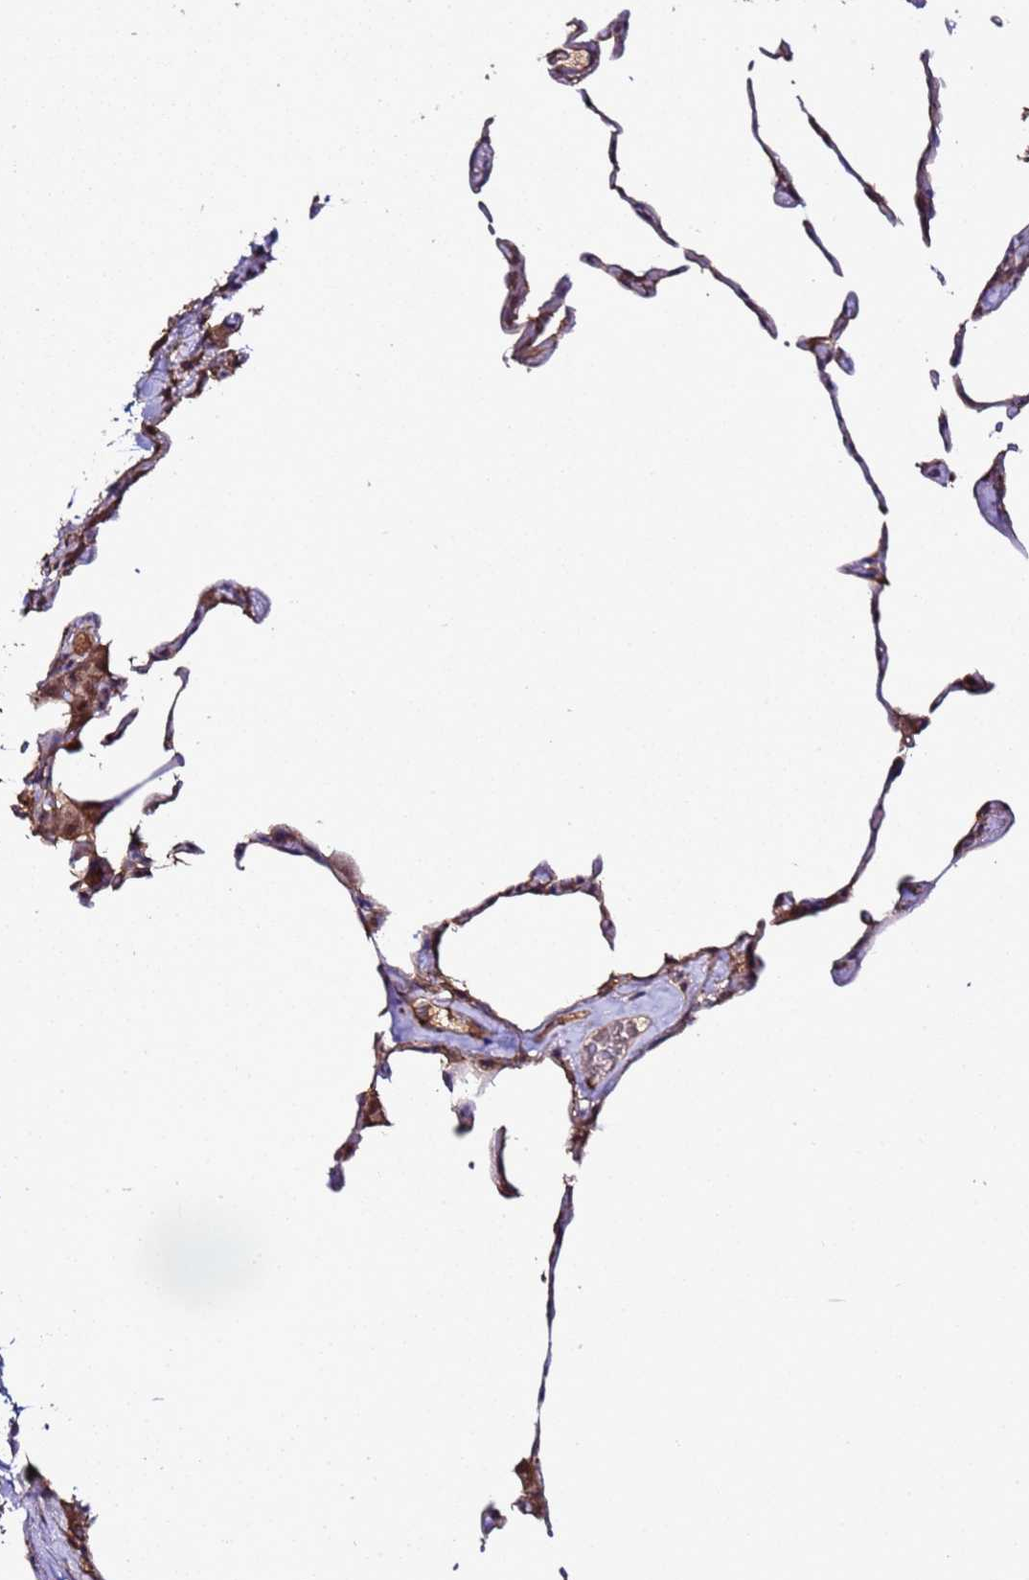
{"staining": {"intensity": "weak", "quantity": ">75%", "location": "cytoplasmic/membranous"}, "tissue": "lung", "cell_type": "Alveolar cells", "image_type": "normal", "snomed": [{"axis": "morphology", "description": "Normal tissue, NOS"}, {"axis": "topography", "description": "Lung"}], "caption": "The immunohistochemical stain labels weak cytoplasmic/membranous positivity in alveolar cells of benign lung. Nuclei are stained in blue.", "gene": "HSPBAP1", "patient": {"sex": "female", "age": 57}}